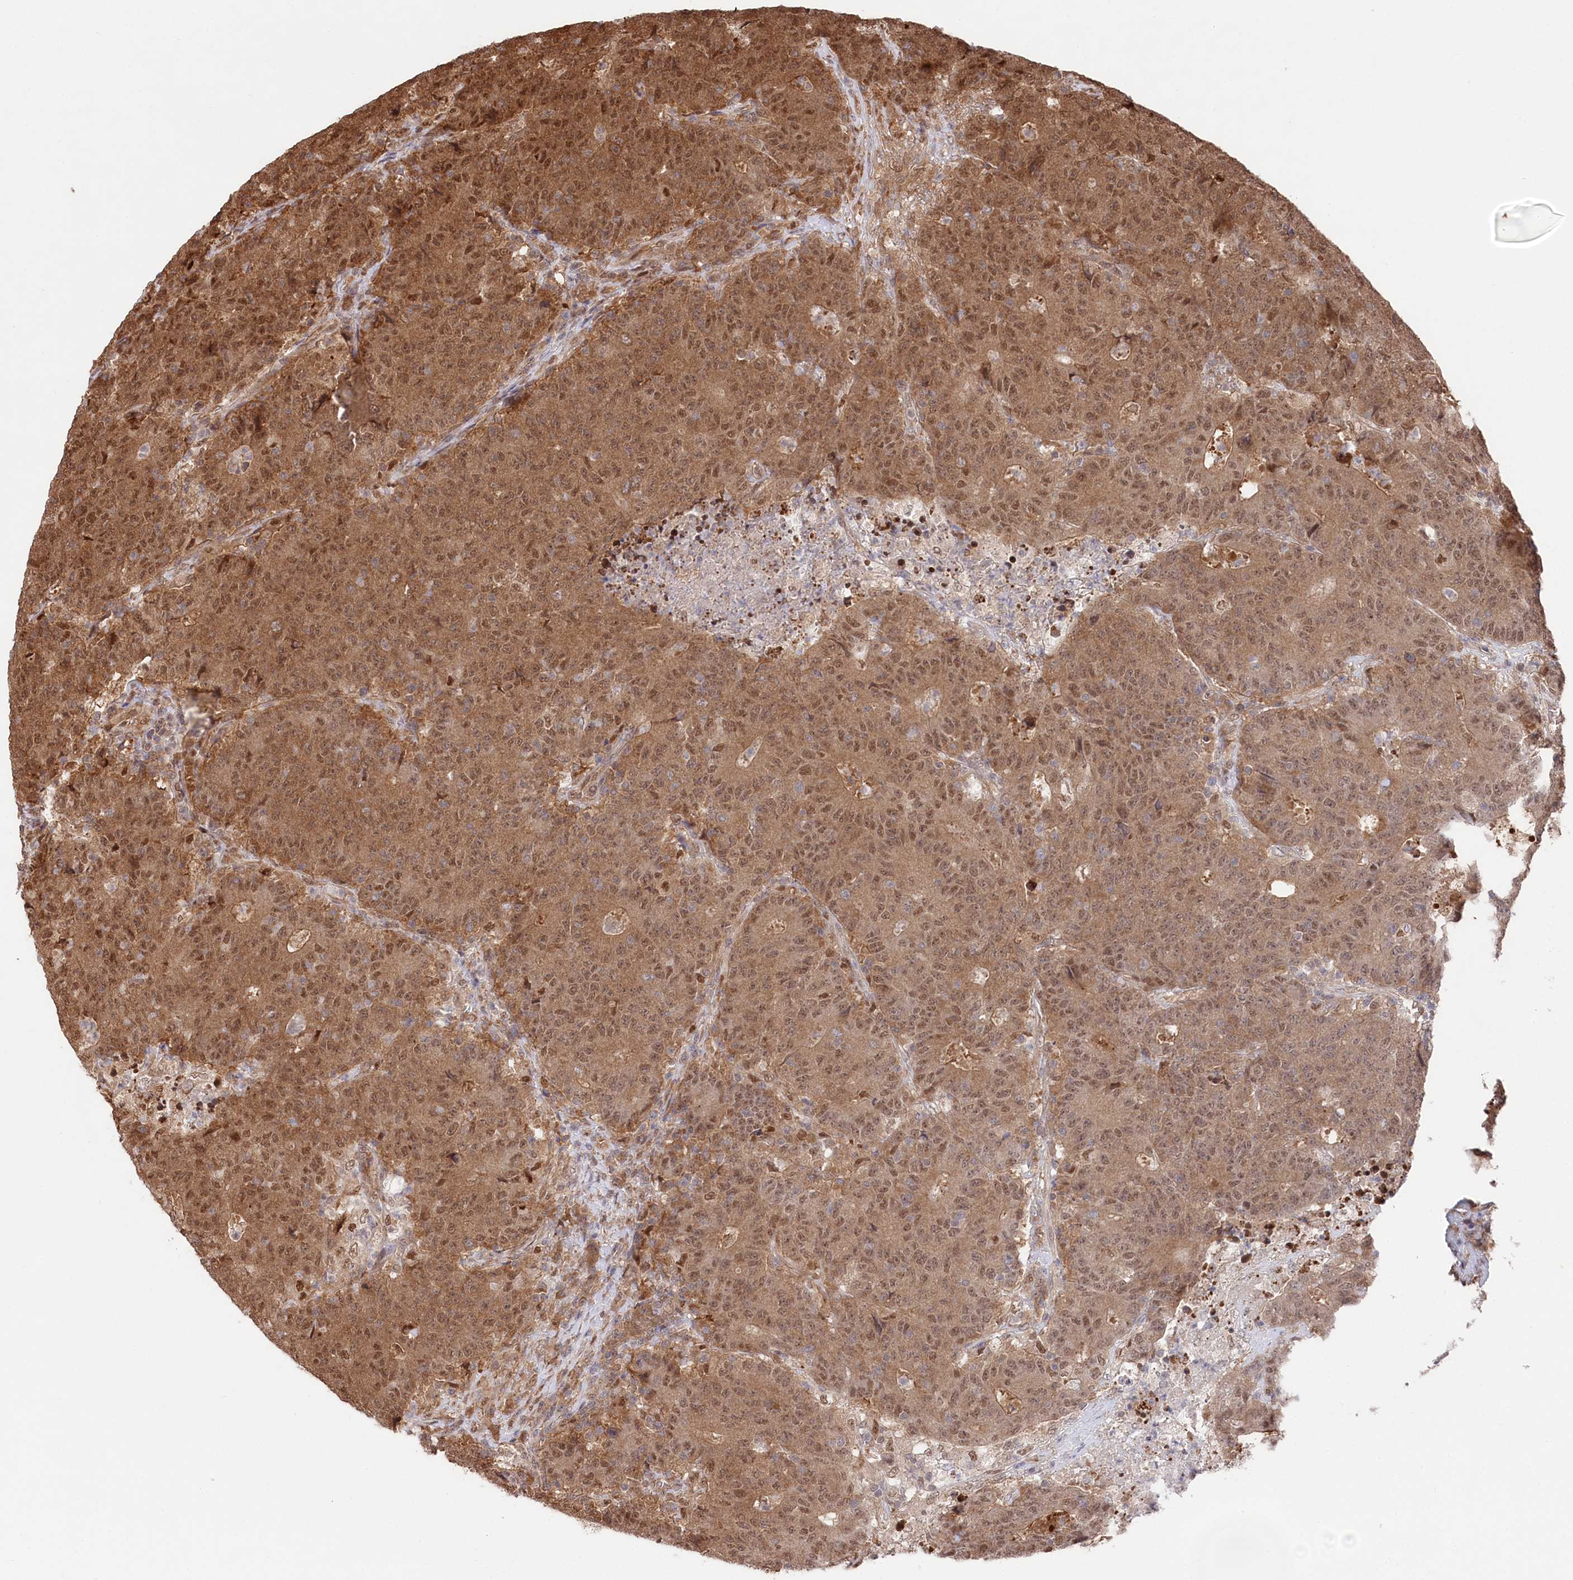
{"staining": {"intensity": "strong", "quantity": ">75%", "location": "cytoplasmic/membranous,nuclear"}, "tissue": "colorectal cancer", "cell_type": "Tumor cells", "image_type": "cancer", "snomed": [{"axis": "morphology", "description": "Adenocarcinoma, NOS"}, {"axis": "topography", "description": "Colon"}], "caption": "Colorectal cancer stained with IHC demonstrates strong cytoplasmic/membranous and nuclear staining in approximately >75% of tumor cells.", "gene": "PSMA1", "patient": {"sex": "female", "age": 75}}